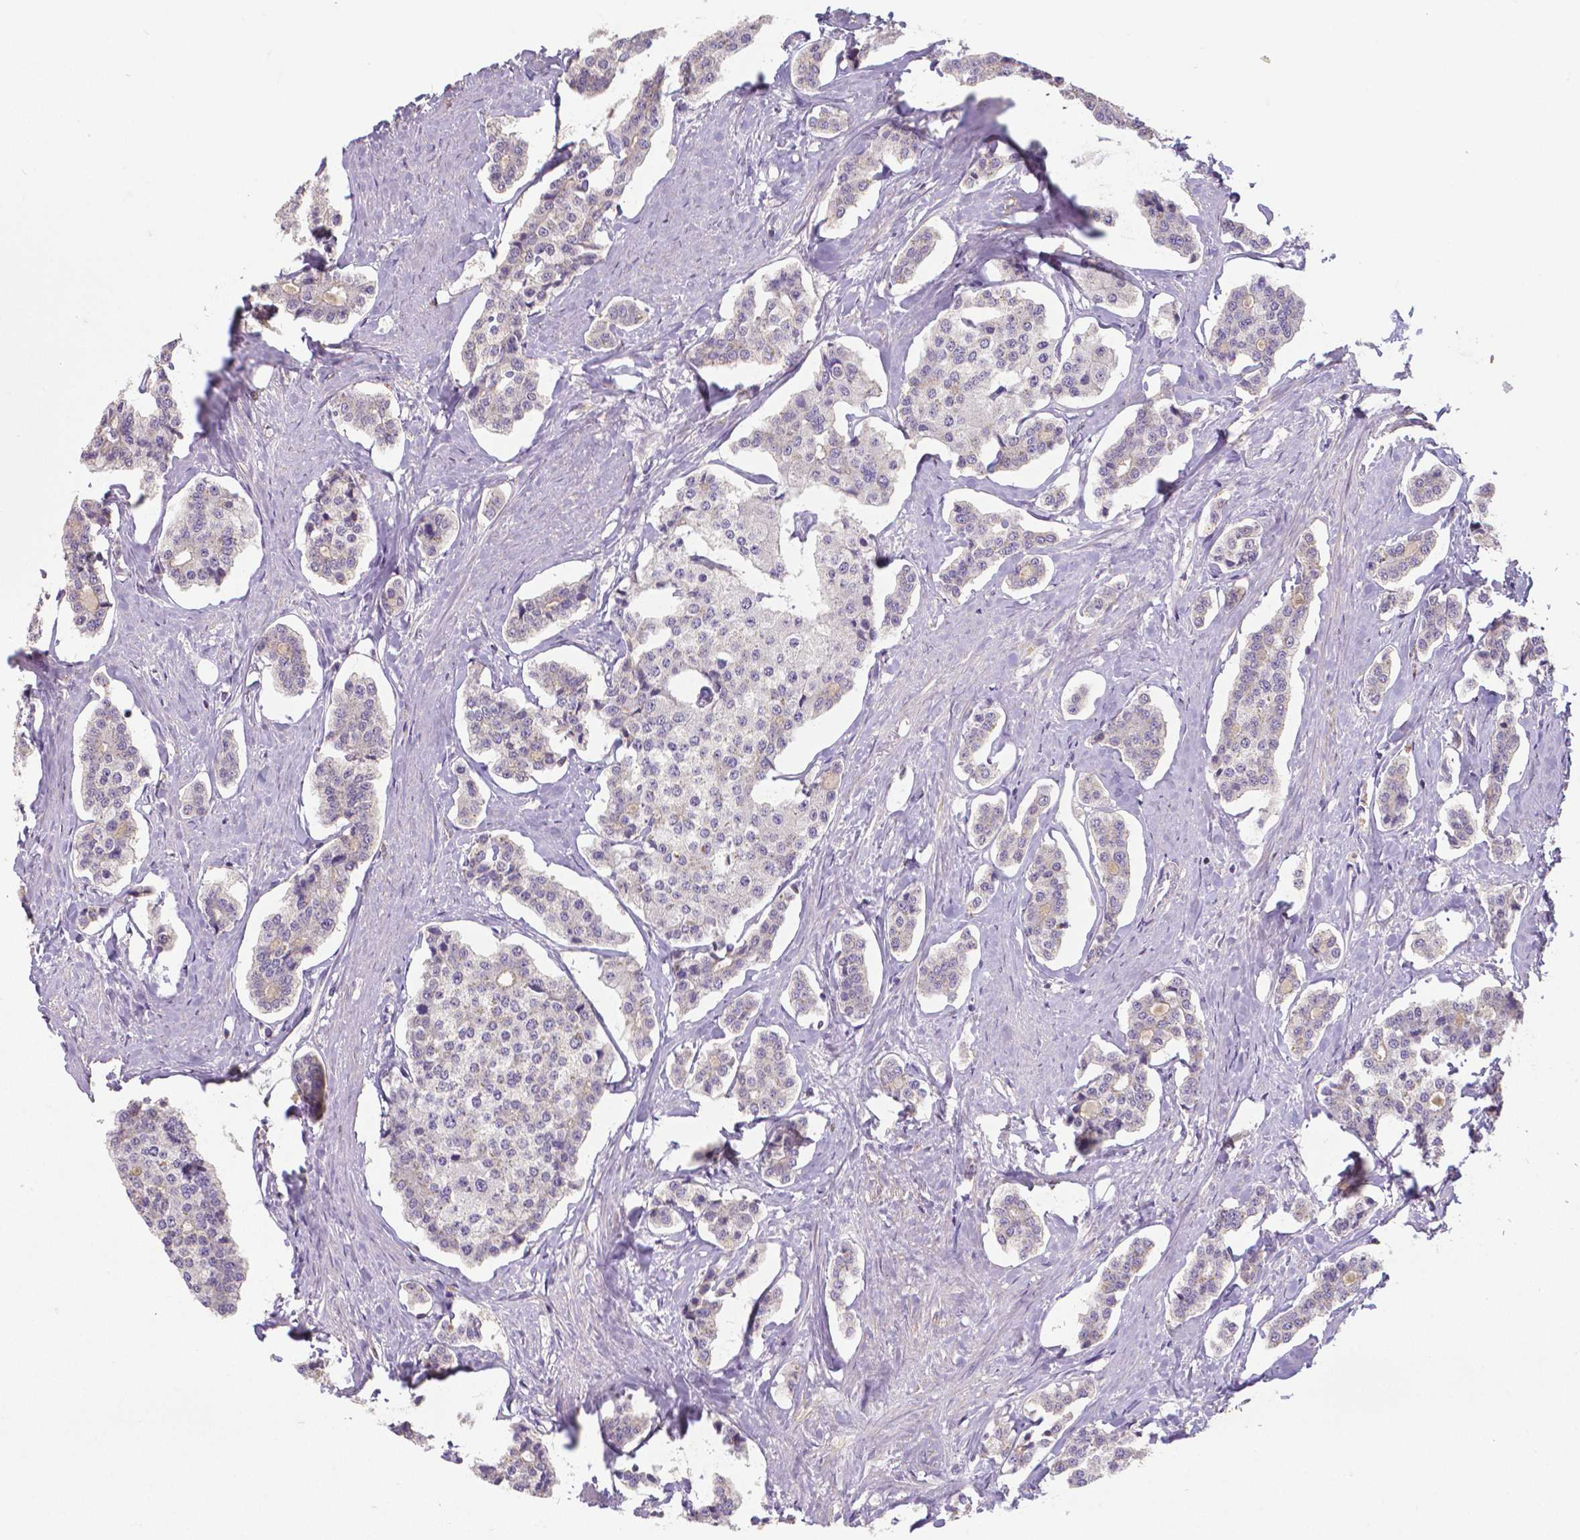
{"staining": {"intensity": "negative", "quantity": "none", "location": "none"}, "tissue": "carcinoid", "cell_type": "Tumor cells", "image_type": "cancer", "snomed": [{"axis": "morphology", "description": "Carcinoid, malignant, NOS"}, {"axis": "topography", "description": "Small intestine"}], "caption": "High magnification brightfield microscopy of carcinoid stained with DAB (3,3'-diaminobenzidine) (brown) and counterstained with hematoxylin (blue): tumor cells show no significant expression.", "gene": "CRMP1", "patient": {"sex": "female", "age": 65}}